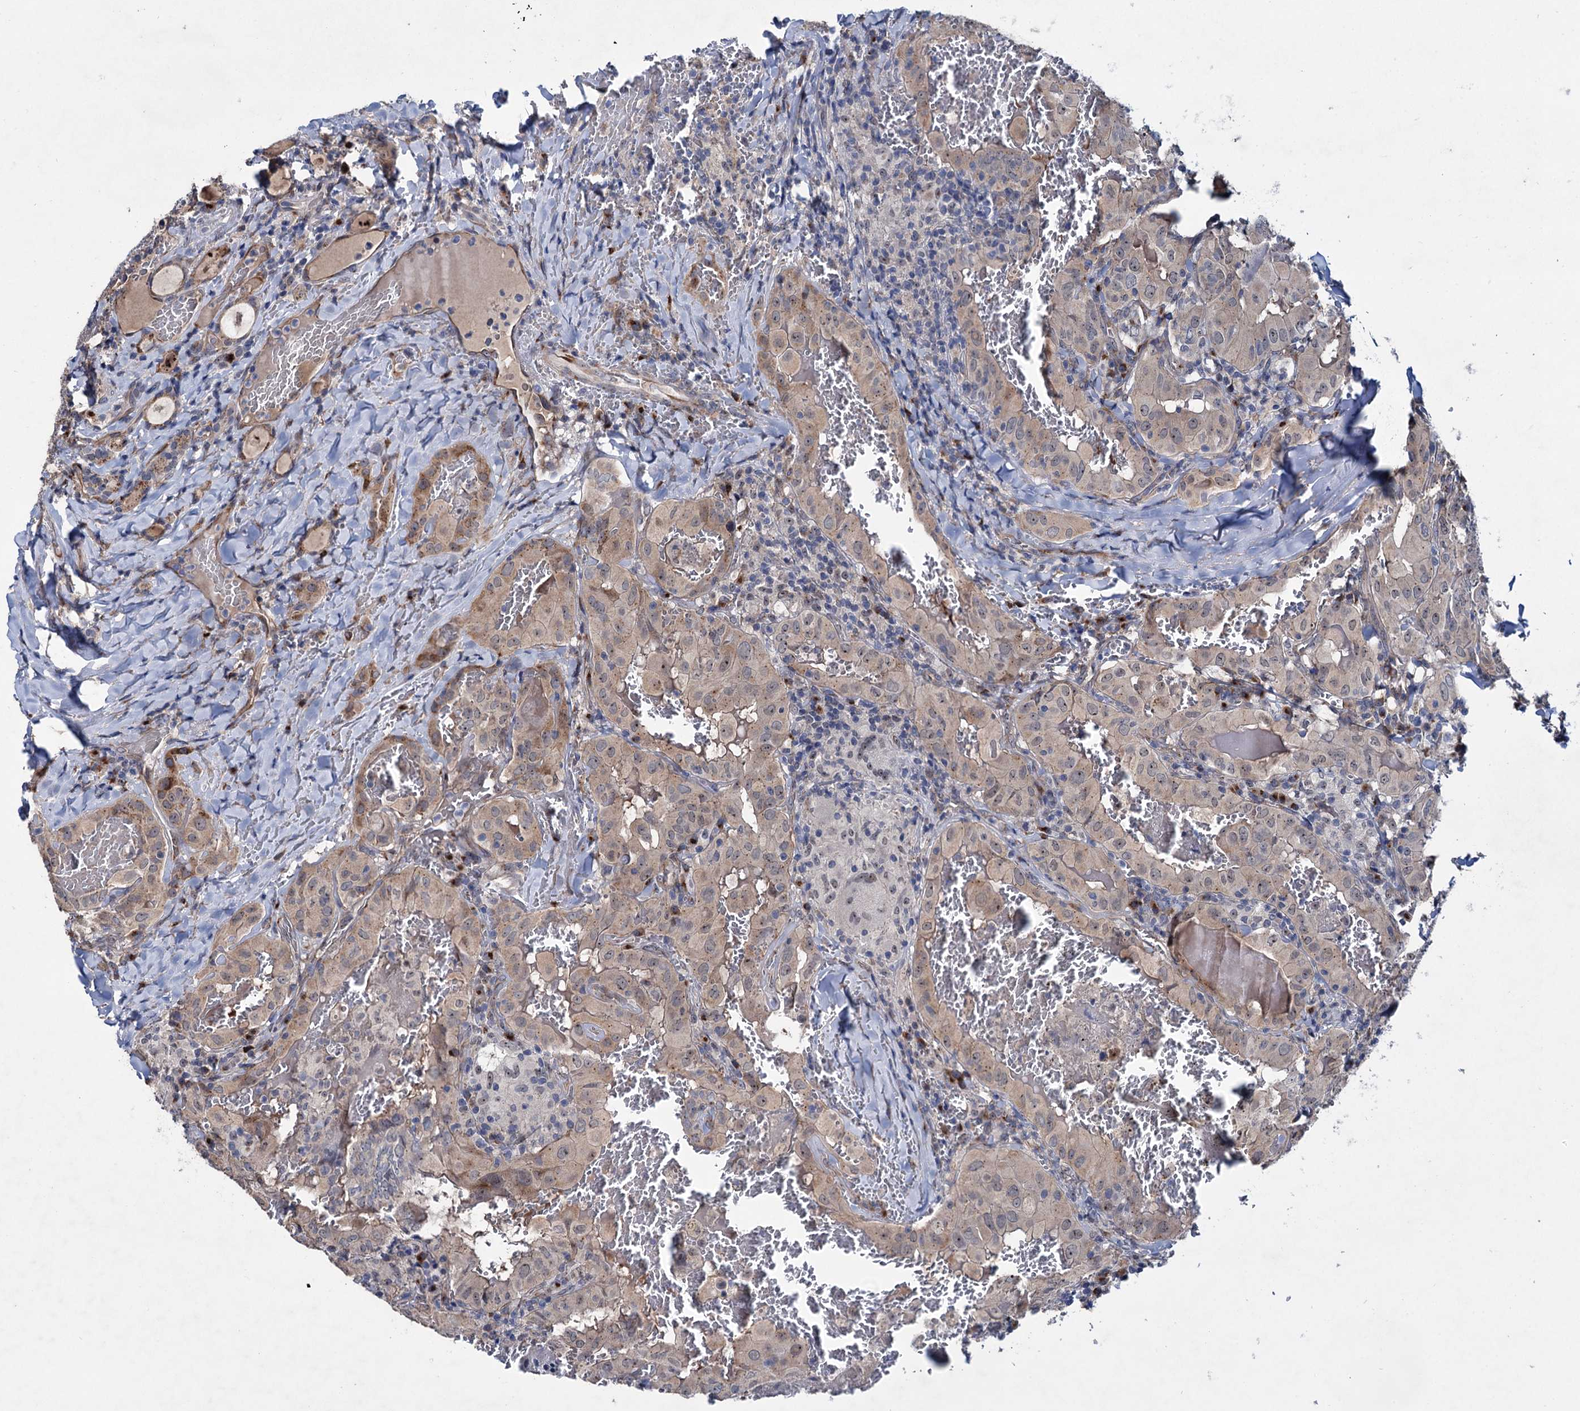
{"staining": {"intensity": "moderate", "quantity": "<25%", "location": "cytoplasmic/membranous"}, "tissue": "thyroid cancer", "cell_type": "Tumor cells", "image_type": "cancer", "snomed": [{"axis": "morphology", "description": "Papillary adenocarcinoma, NOS"}, {"axis": "topography", "description": "Thyroid gland"}], "caption": "A brown stain highlights moderate cytoplasmic/membranous staining of a protein in human papillary adenocarcinoma (thyroid) tumor cells.", "gene": "EYA4", "patient": {"sex": "female", "age": 72}}